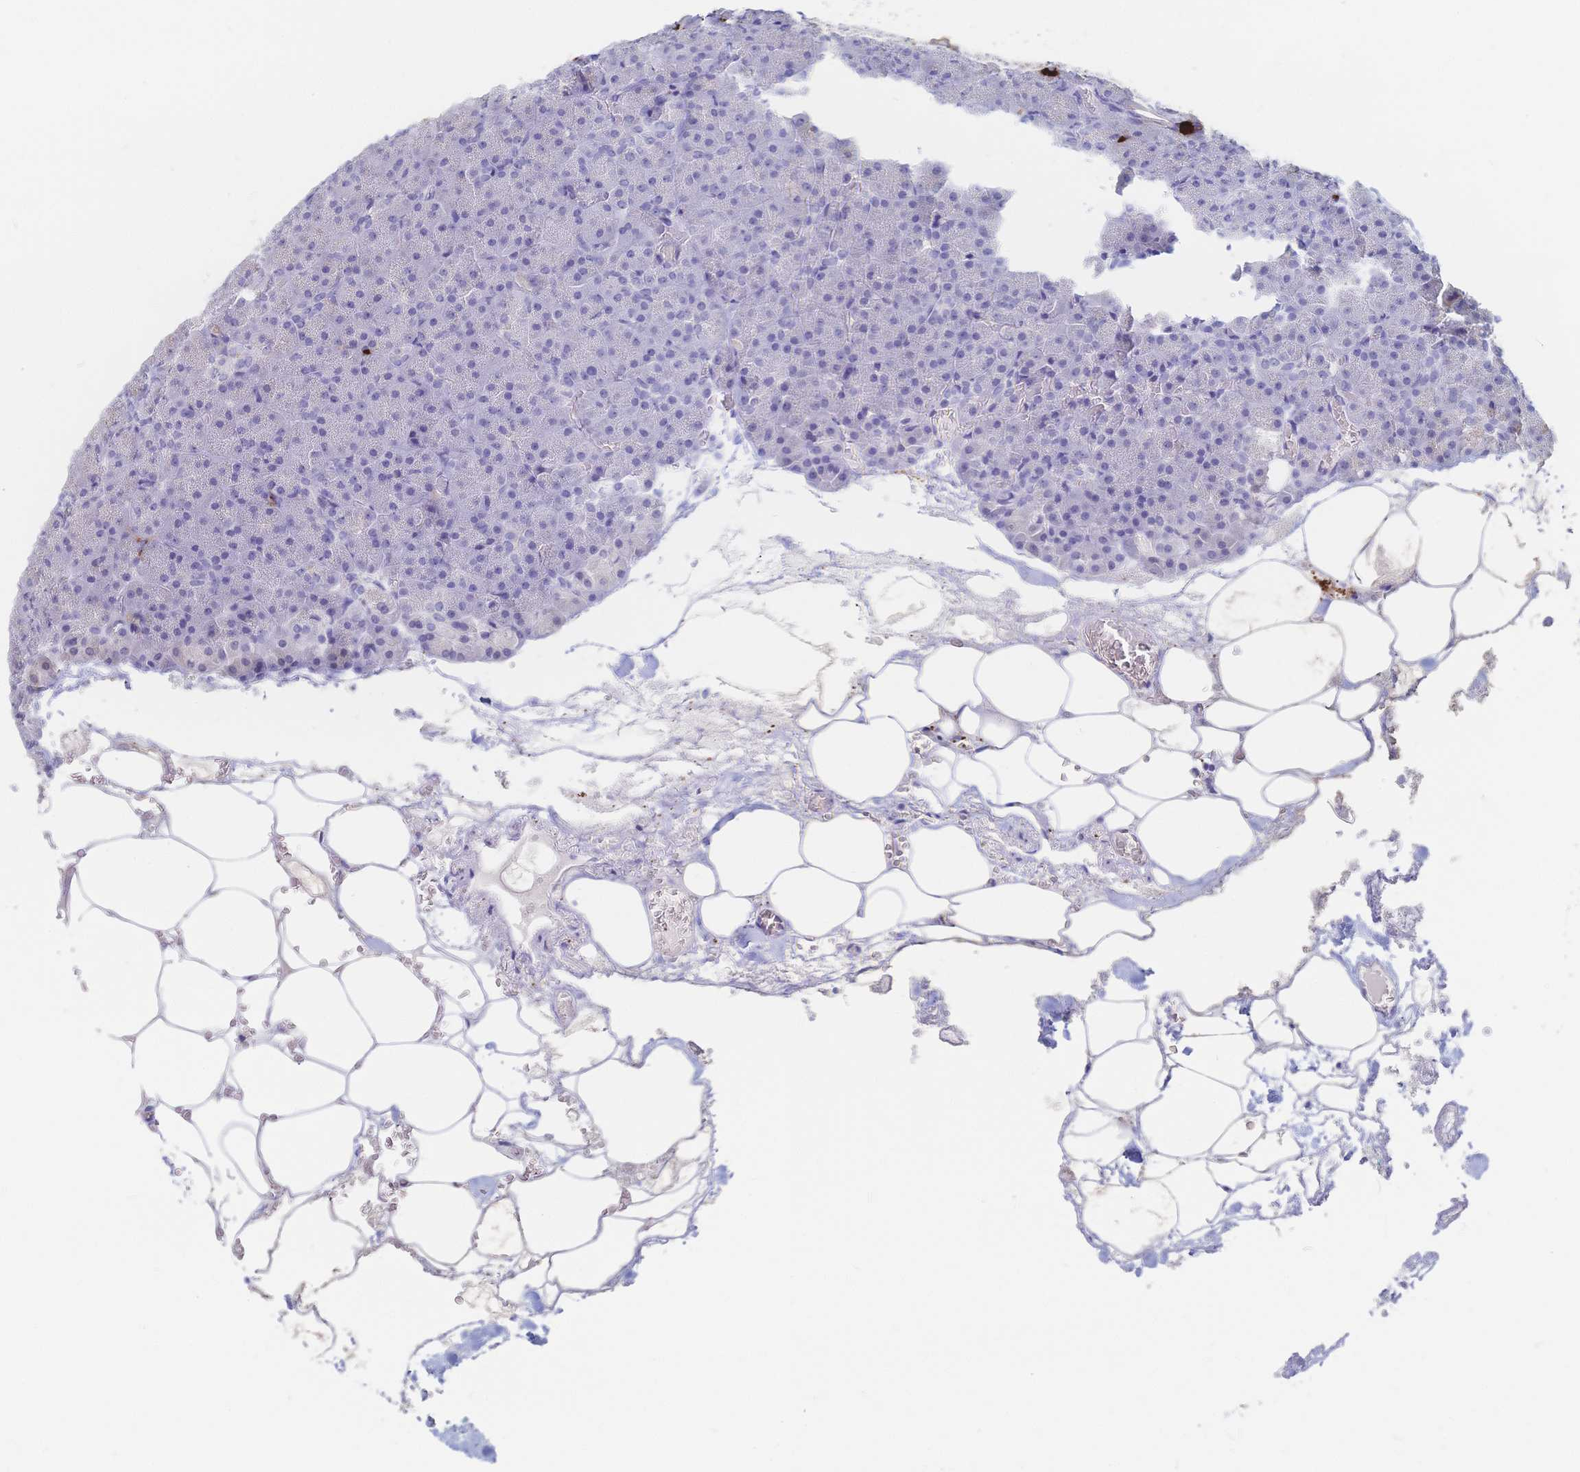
{"staining": {"intensity": "negative", "quantity": "none", "location": "none"}, "tissue": "pancreas", "cell_type": "Exocrine glandular cells", "image_type": "normal", "snomed": [{"axis": "morphology", "description": "Normal tissue, NOS"}, {"axis": "topography", "description": "Pancreas"}], "caption": "The immunohistochemistry histopathology image has no significant positivity in exocrine glandular cells of pancreas.", "gene": "IL2RB", "patient": {"sex": "female", "age": 74}}